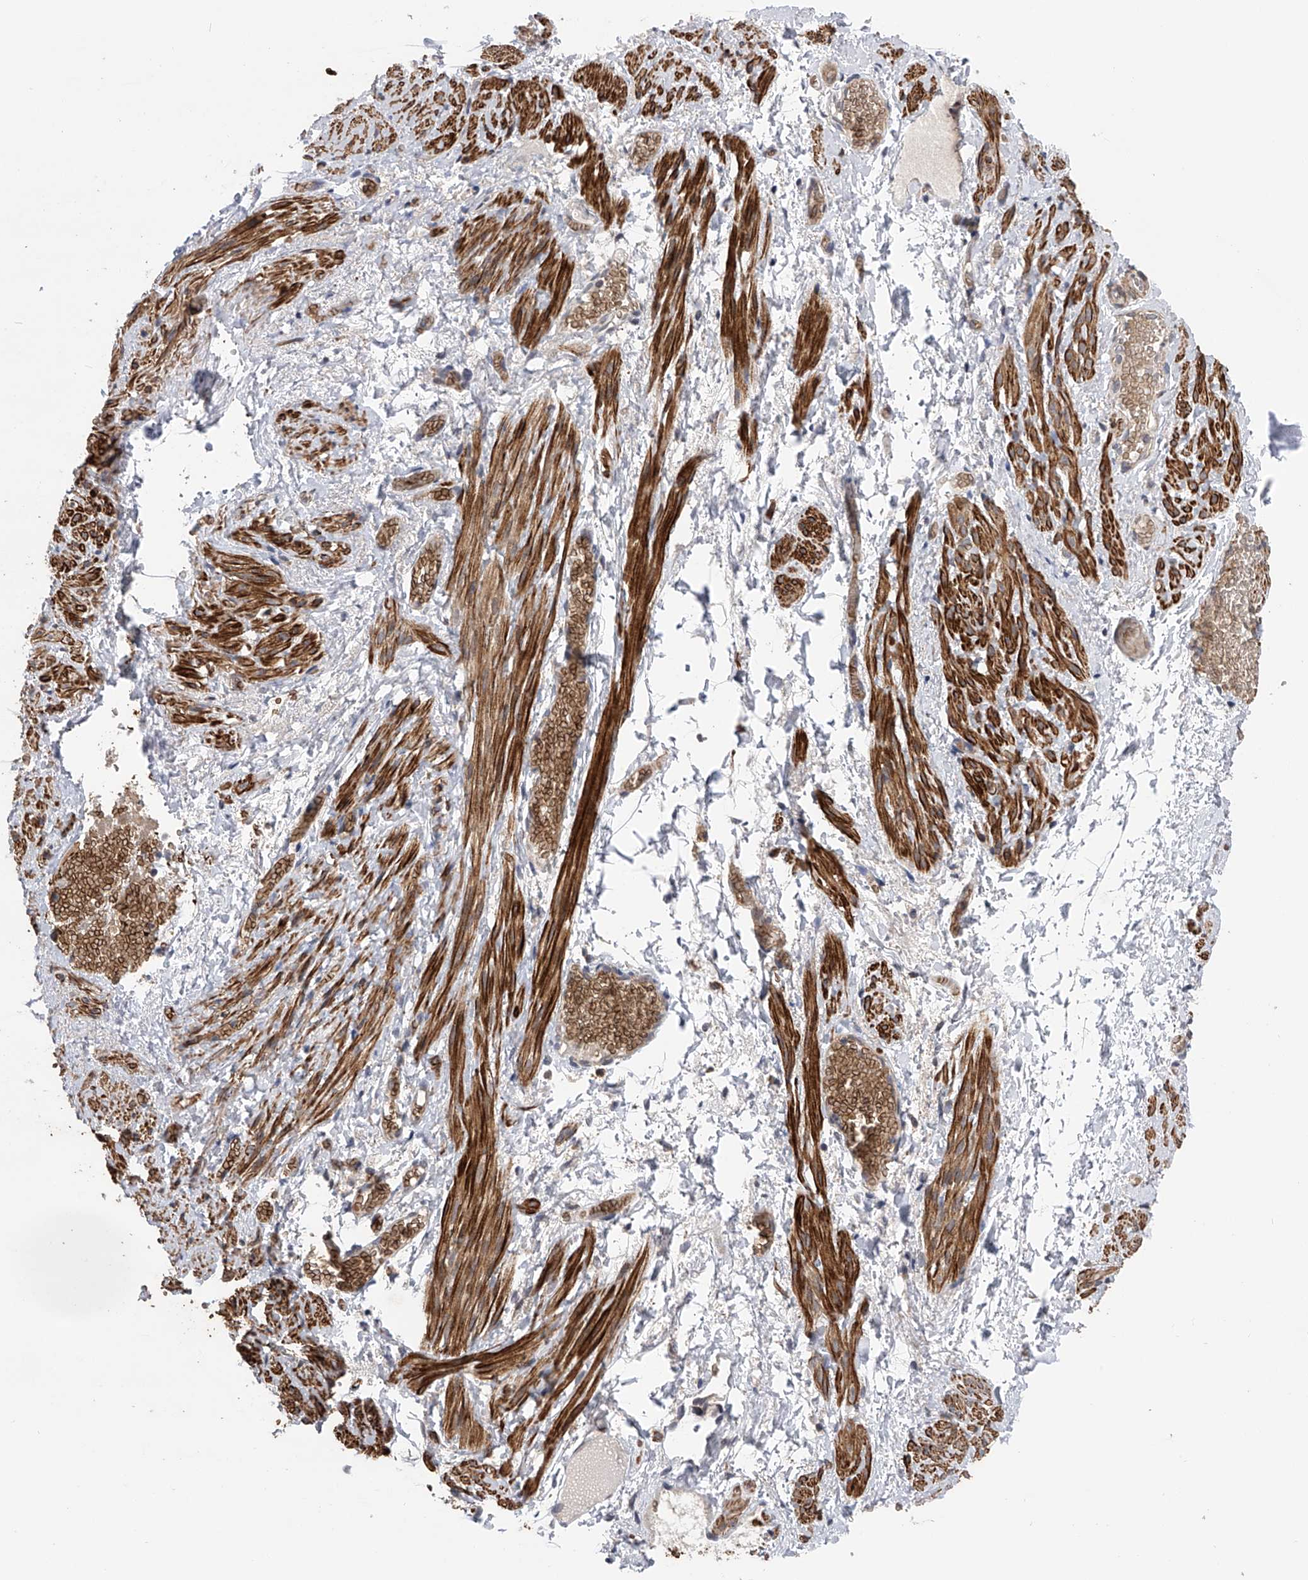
{"staining": {"intensity": "negative", "quantity": "none", "location": "none"}, "tissue": "adipose tissue", "cell_type": "Adipocytes", "image_type": "normal", "snomed": [{"axis": "morphology", "description": "Normal tissue, NOS"}, {"axis": "topography", "description": "Smooth muscle"}, {"axis": "topography", "description": "Peripheral nerve tissue"}], "caption": "Immunohistochemical staining of benign human adipose tissue exhibits no significant positivity in adipocytes.", "gene": "SPOCK1", "patient": {"sex": "female", "age": 39}}